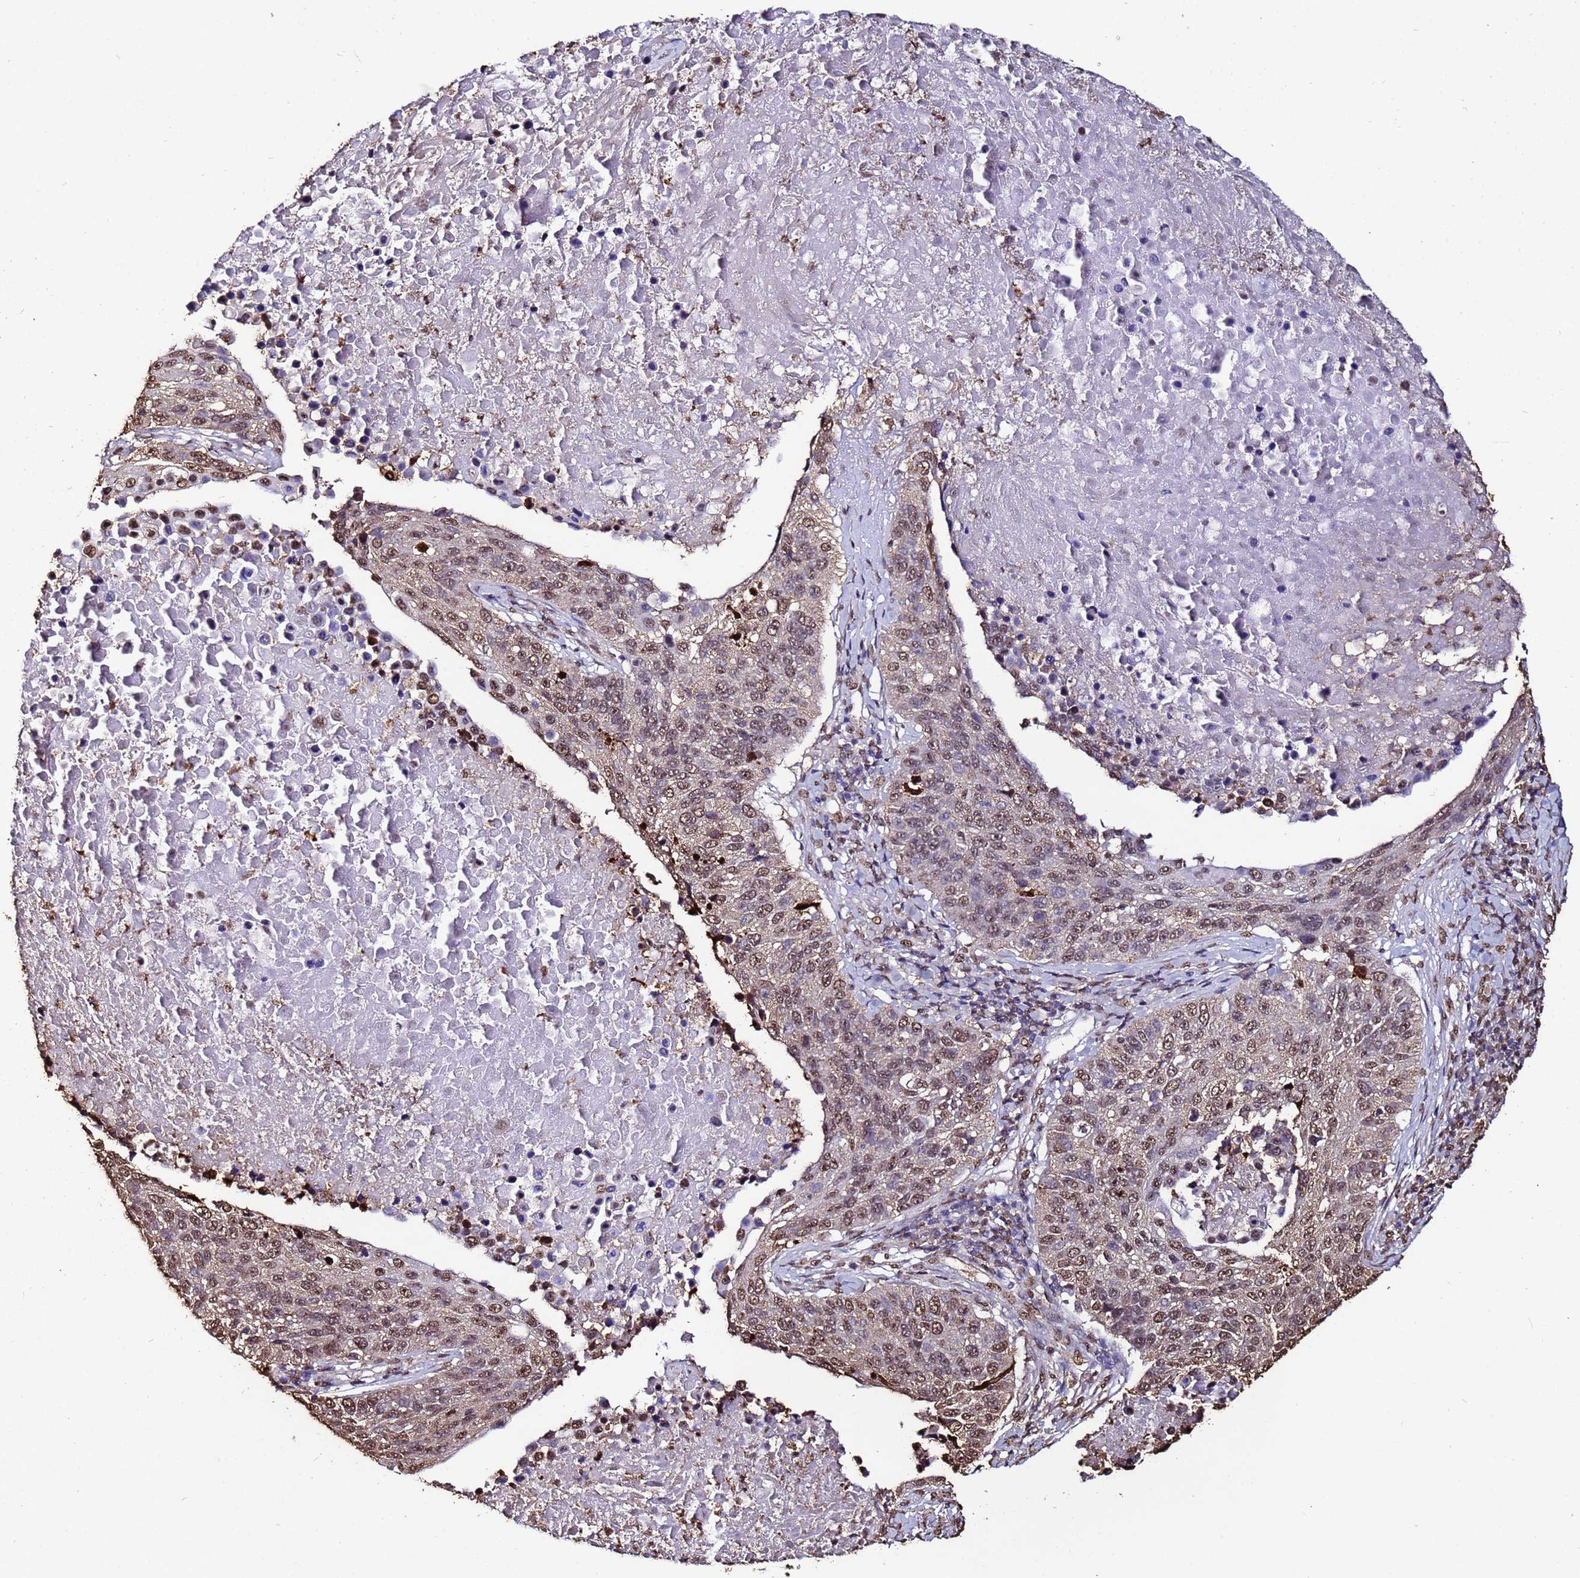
{"staining": {"intensity": "moderate", "quantity": ">75%", "location": "nuclear"}, "tissue": "lung cancer", "cell_type": "Tumor cells", "image_type": "cancer", "snomed": [{"axis": "morphology", "description": "Normal tissue, NOS"}, {"axis": "morphology", "description": "Squamous cell carcinoma, NOS"}, {"axis": "topography", "description": "Lymph node"}, {"axis": "topography", "description": "Lung"}], "caption": "Immunohistochemical staining of human lung cancer (squamous cell carcinoma) reveals medium levels of moderate nuclear protein expression in approximately >75% of tumor cells. The protein is stained brown, and the nuclei are stained in blue (DAB IHC with brightfield microscopy, high magnification).", "gene": "TRIP6", "patient": {"sex": "male", "age": 66}}